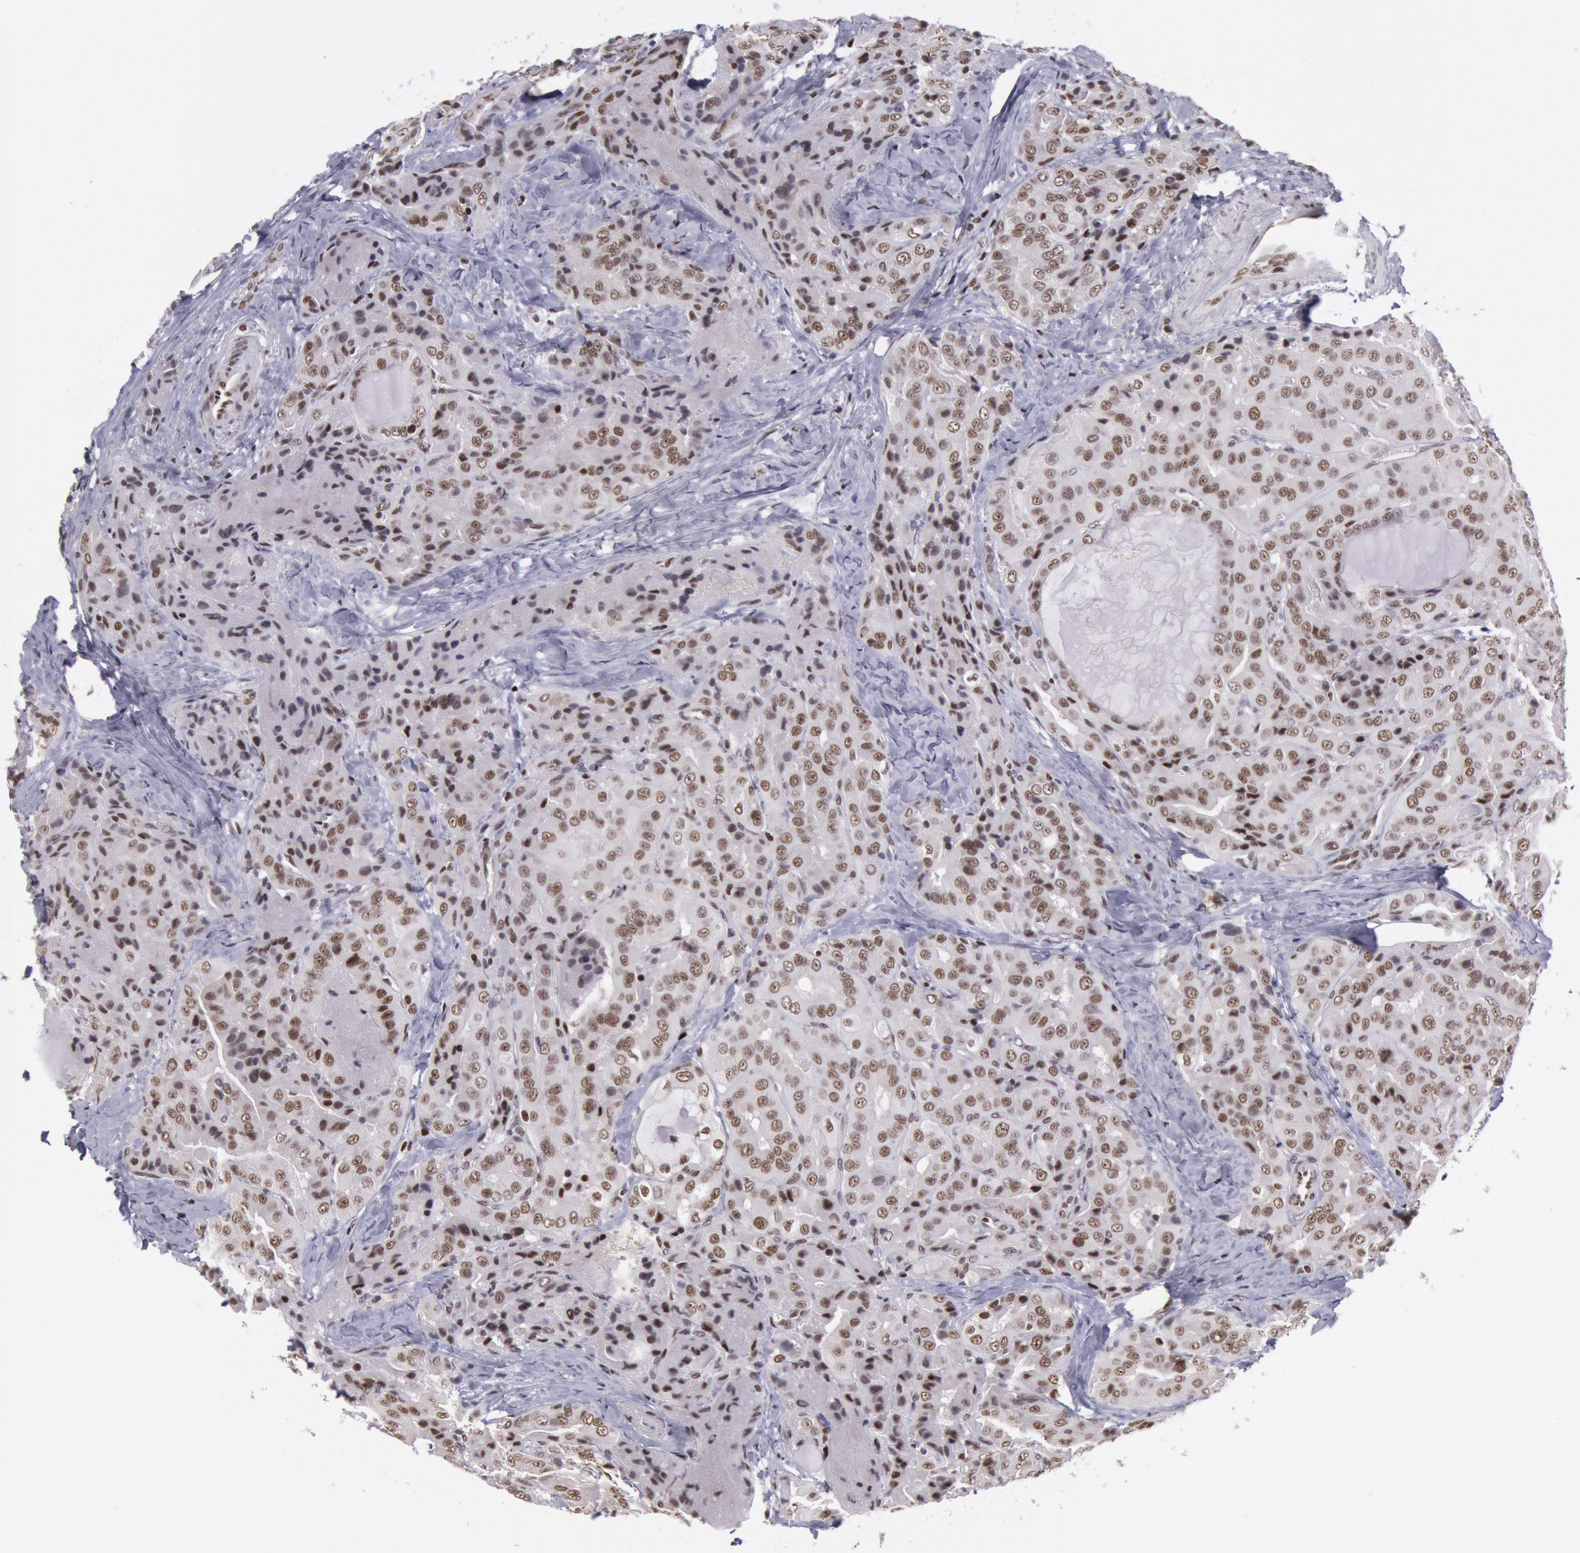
{"staining": {"intensity": "moderate", "quantity": ">75%", "location": "nuclear"}, "tissue": "thyroid cancer", "cell_type": "Tumor cells", "image_type": "cancer", "snomed": [{"axis": "morphology", "description": "Papillary adenocarcinoma, NOS"}, {"axis": "topography", "description": "Thyroid gland"}], "caption": "This micrograph displays immunohistochemistry staining of human thyroid papillary adenocarcinoma, with medium moderate nuclear positivity in approximately >75% of tumor cells.", "gene": "NKAP", "patient": {"sex": "female", "age": 71}}